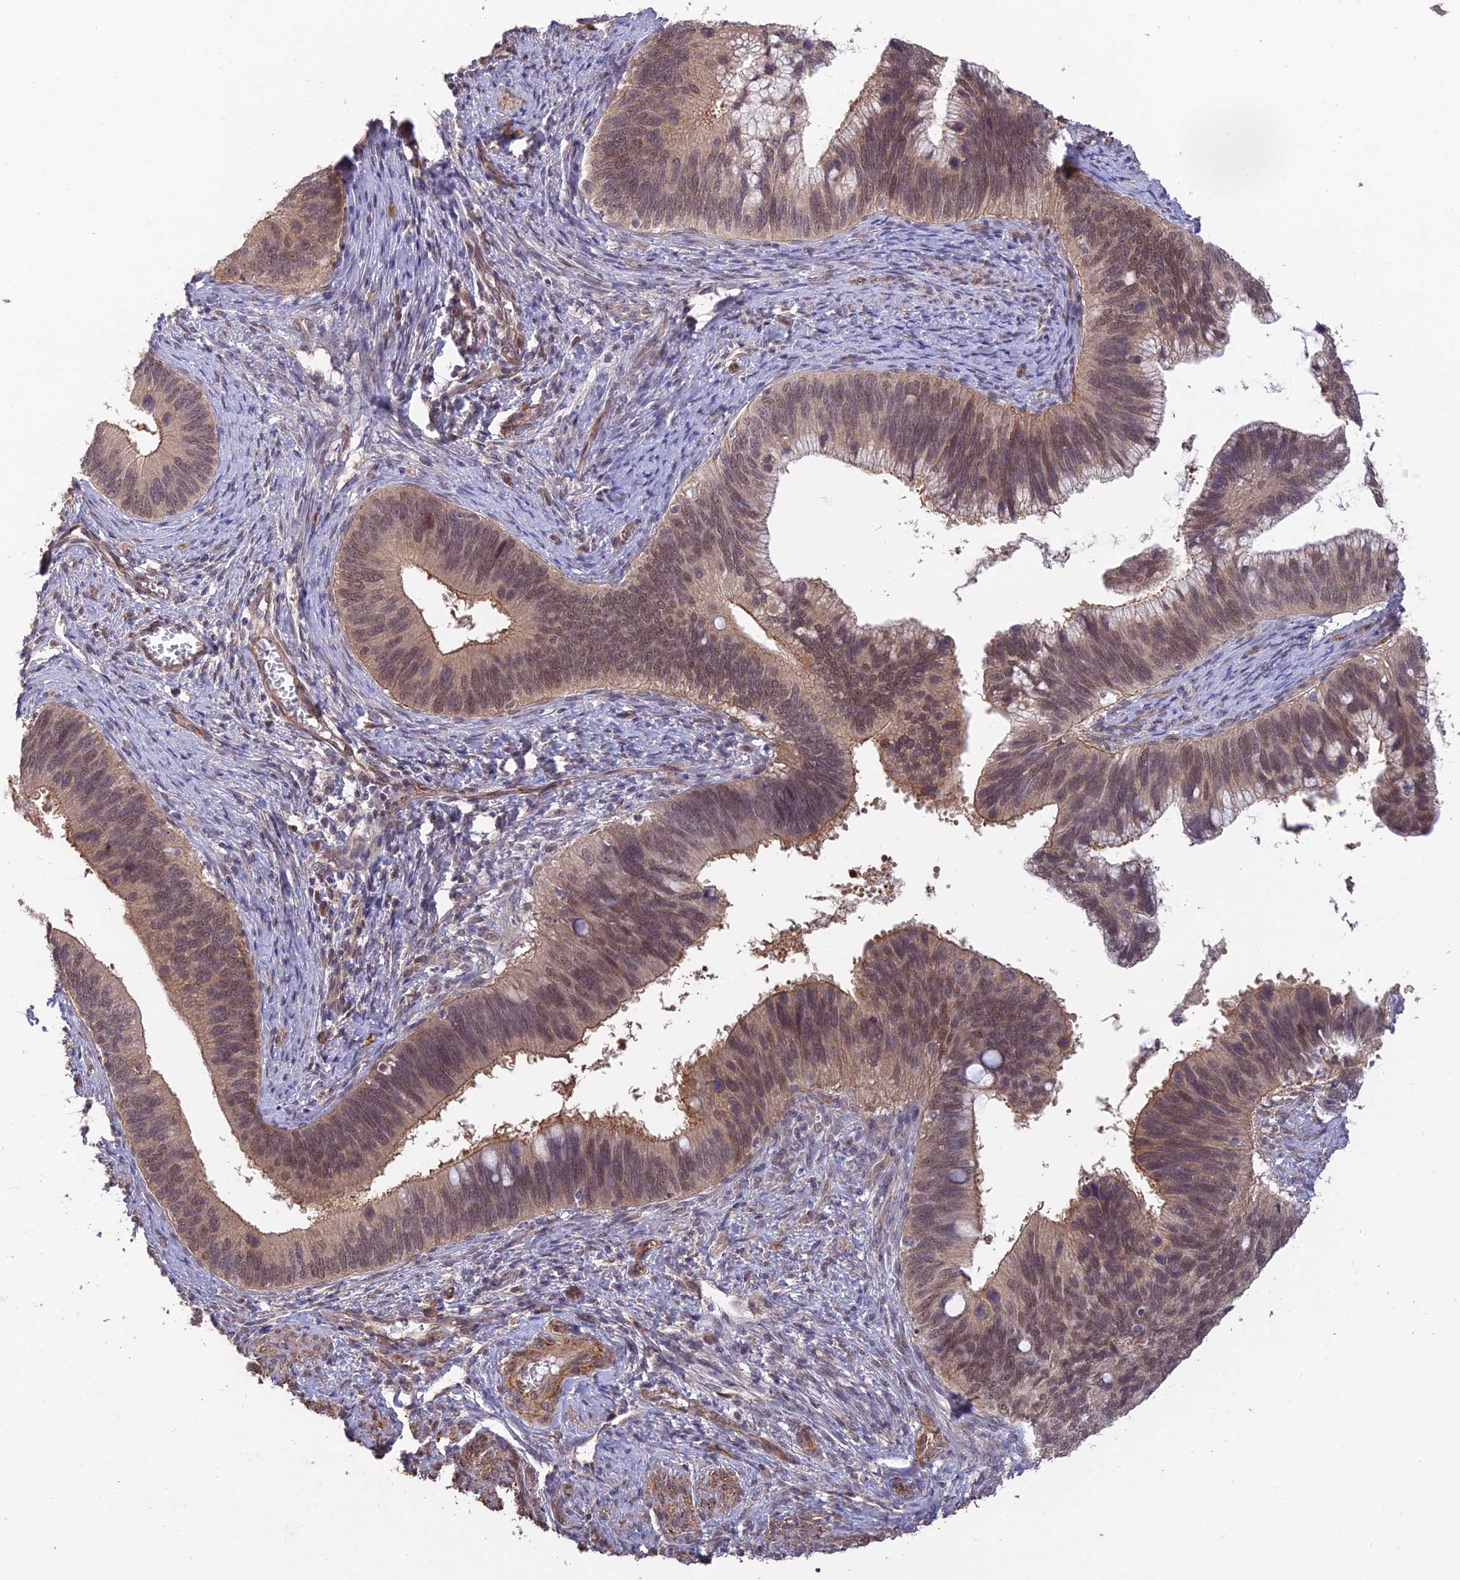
{"staining": {"intensity": "moderate", "quantity": "25%-75%", "location": "cytoplasmic/membranous,nuclear"}, "tissue": "cervical cancer", "cell_type": "Tumor cells", "image_type": "cancer", "snomed": [{"axis": "morphology", "description": "Adenocarcinoma, NOS"}, {"axis": "topography", "description": "Cervix"}], "caption": "Human cervical cancer stained with a brown dye shows moderate cytoplasmic/membranous and nuclear positive positivity in approximately 25%-75% of tumor cells.", "gene": "PAGR1", "patient": {"sex": "female", "age": 42}}